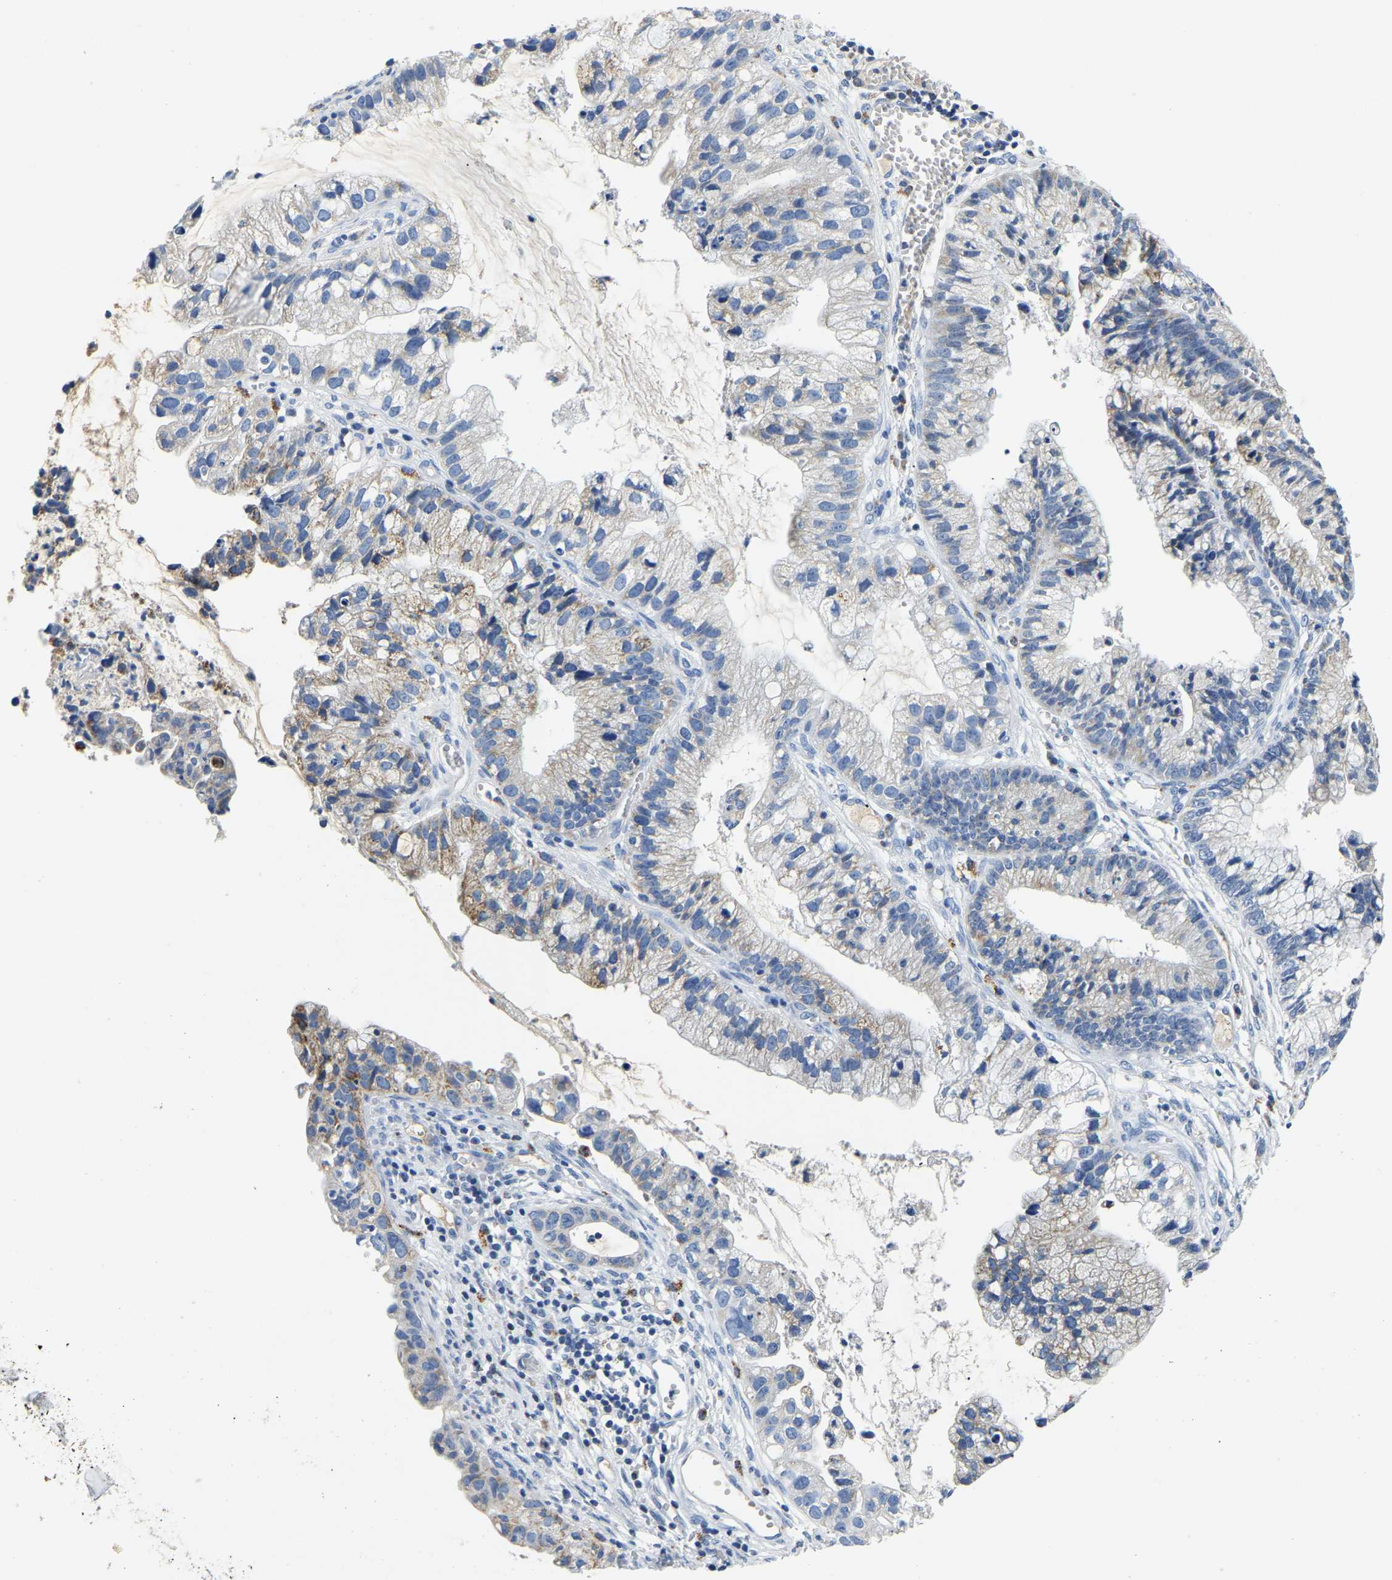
{"staining": {"intensity": "moderate", "quantity": "<25%", "location": "cytoplasmic/membranous"}, "tissue": "cervical cancer", "cell_type": "Tumor cells", "image_type": "cancer", "snomed": [{"axis": "morphology", "description": "Adenocarcinoma, NOS"}, {"axis": "topography", "description": "Cervix"}], "caption": "Immunohistochemistry (IHC) (DAB (3,3'-diaminobenzidine)) staining of cervical cancer (adenocarcinoma) displays moderate cytoplasmic/membranous protein positivity in approximately <25% of tumor cells.", "gene": "PCK2", "patient": {"sex": "female", "age": 44}}